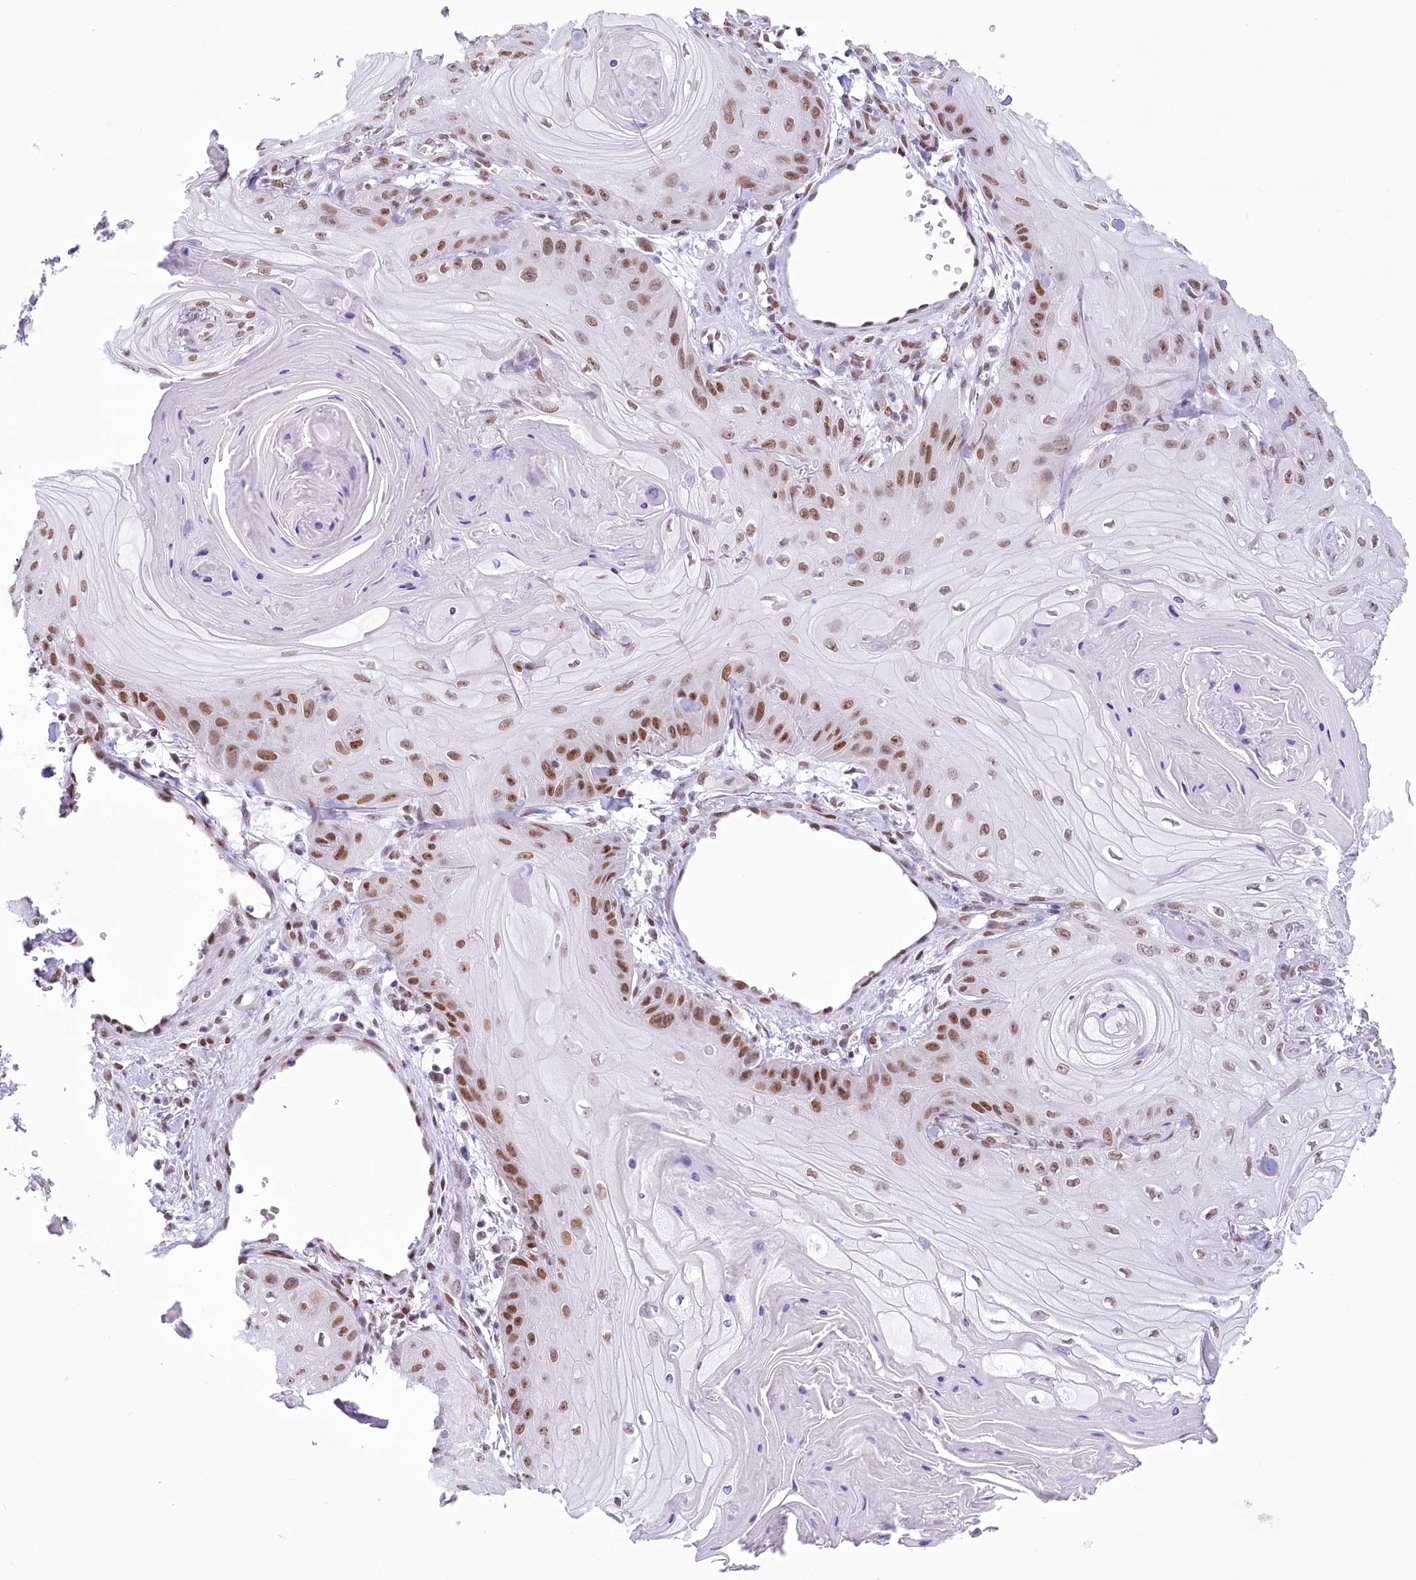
{"staining": {"intensity": "moderate", "quantity": ">75%", "location": "nuclear"}, "tissue": "skin cancer", "cell_type": "Tumor cells", "image_type": "cancer", "snomed": [{"axis": "morphology", "description": "Squamous cell carcinoma, NOS"}, {"axis": "topography", "description": "Skin"}], "caption": "Human skin squamous cell carcinoma stained for a protein (brown) demonstrates moderate nuclear positive positivity in approximately >75% of tumor cells.", "gene": "HNRNPA0", "patient": {"sex": "male", "age": 74}}